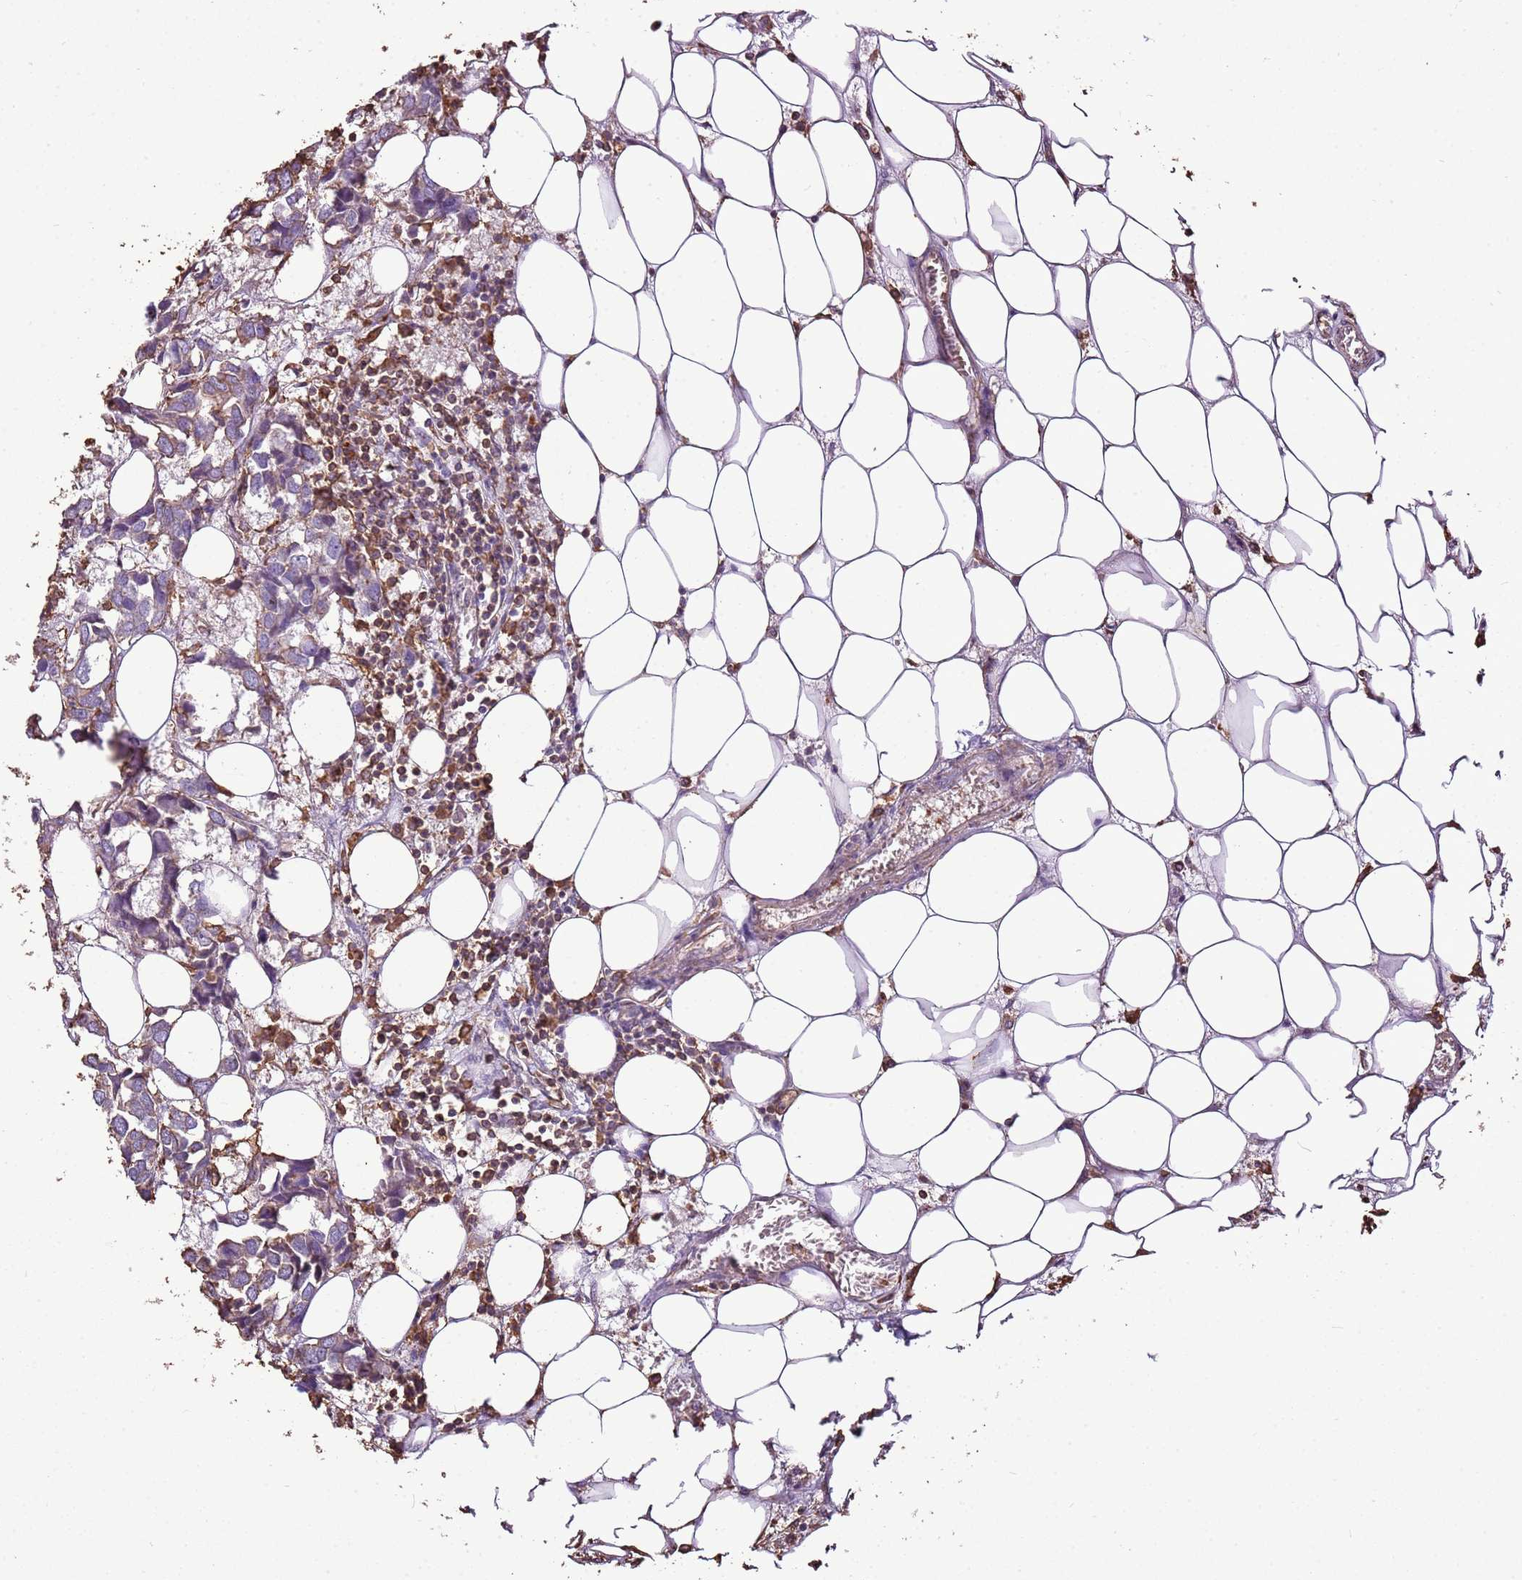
{"staining": {"intensity": "weak", "quantity": "<25%", "location": "cytoplasmic/membranous"}, "tissue": "breast cancer", "cell_type": "Tumor cells", "image_type": "cancer", "snomed": [{"axis": "morphology", "description": "Duct carcinoma"}, {"axis": "topography", "description": "Breast"}], "caption": "There is no significant expression in tumor cells of breast cancer (intraductal carcinoma).", "gene": "ARL10", "patient": {"sex": "female", "age": 83}}